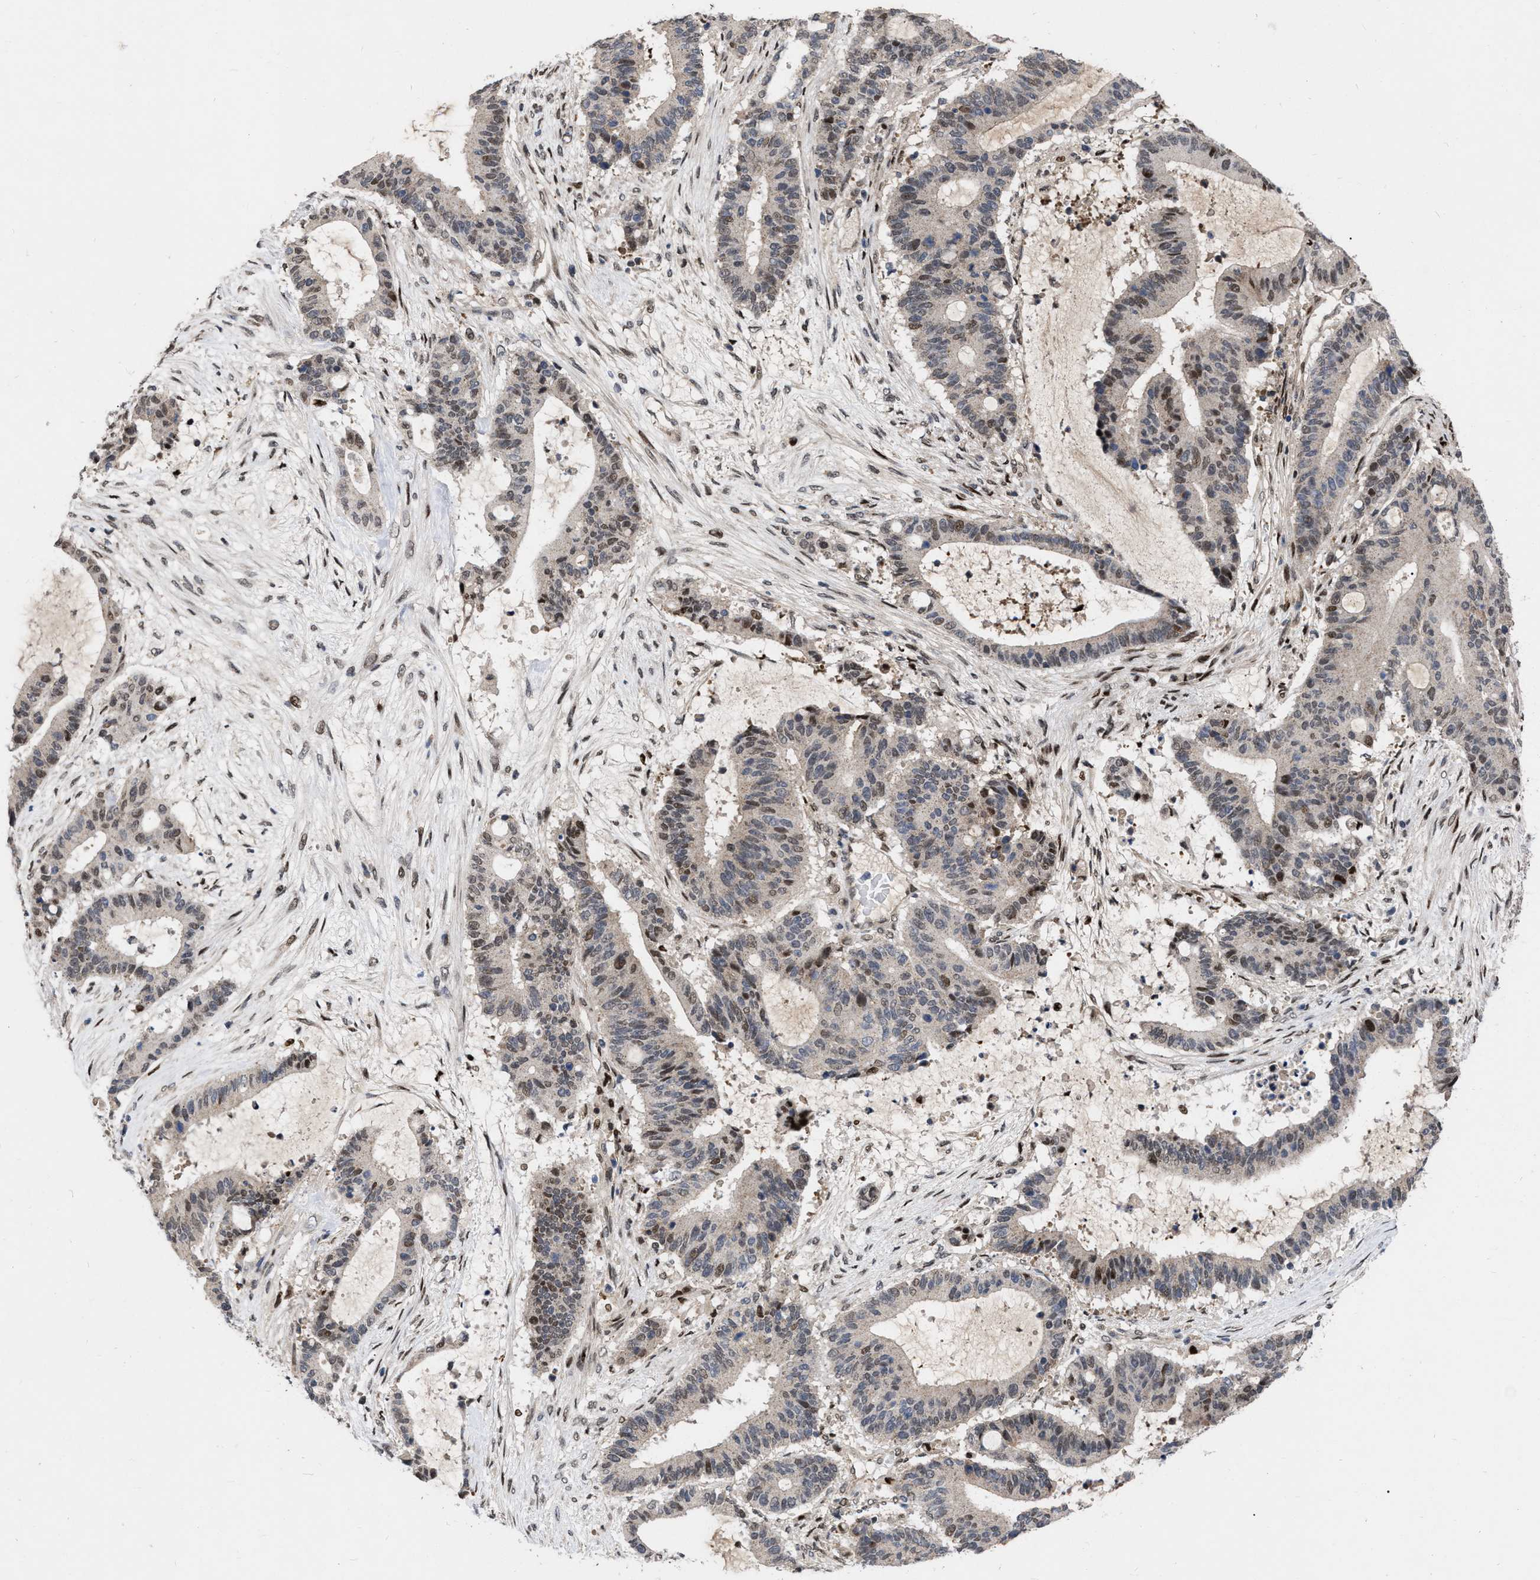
{"staining": {"intensity": "moderate", "quantity": "<25%", "location": "nuclear"}, "tissue": "liver cancer", "cell_type": "Tumor cells", "image_type": "cancer", "snomed": [{"axis": "morphology", "description": "Cholangiocarcinoma"}, {"axis": "topography", "description": "Liver"}], "caption": "Immunohistochemical staining of human cholangiocarcinoma (liver) reveals low levels of moderate nuclear protein staining in approximately <25% of tumor cells.", "gene": "MDM4", "patient": {"sex": "female", "age": 73}}